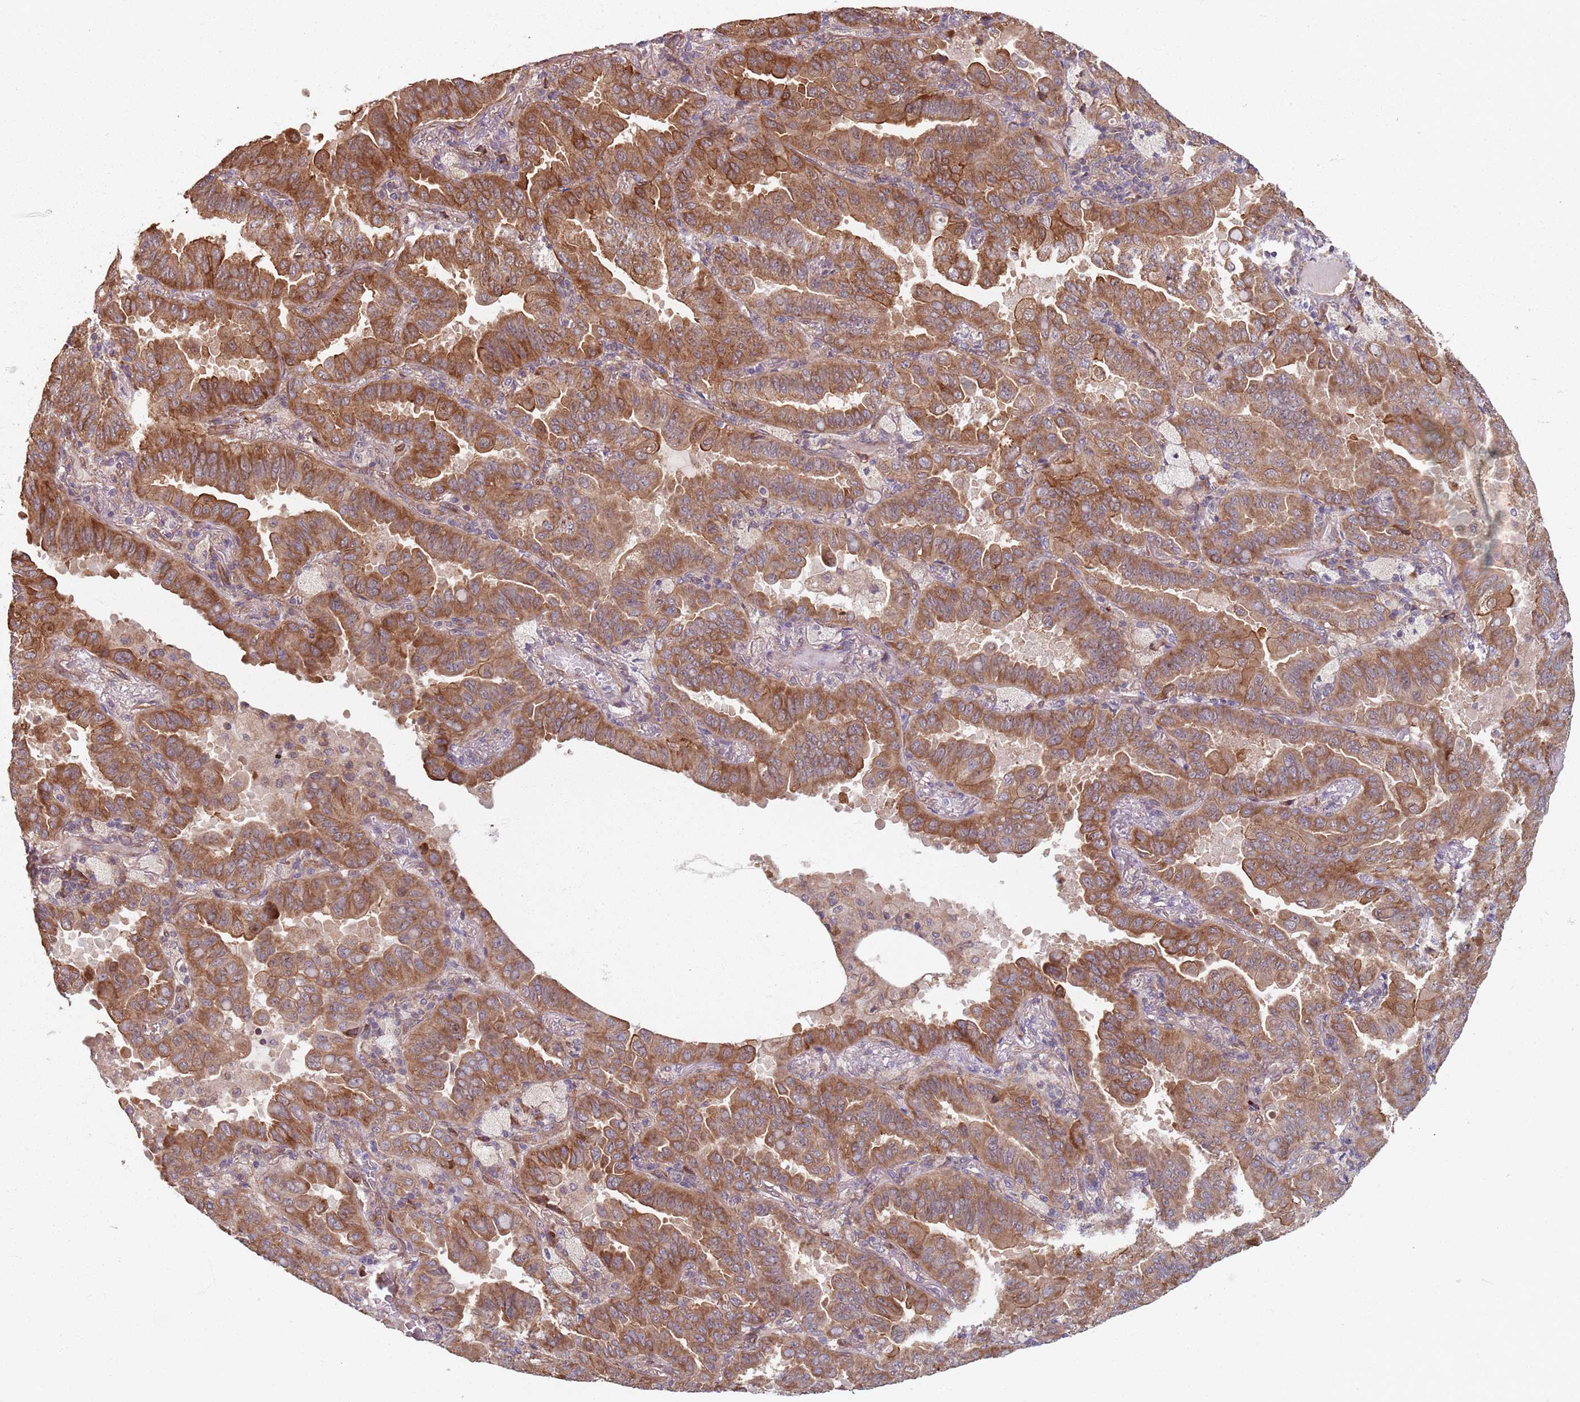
{"staining": {"intensity": "strong", "quantity": ">75%", "location": "cytoplasmic/membranous"}, "tissue": "lung cancer", "cell_type": "Tumor cells", "image_type": "cancer", "snomed": [{"axis": "morphology", "description": "Adenocarcinoma, NOS"}, {"axis": "topography", "description": "Lung"}], "caption": "Tumor cells display high levels of strong cytoplasmic/membranous positivity in about >75% of cells in adenocarcinoma (lung).", "gene": "NOTCH3", "patient": {"sex": "male", "age": 64}}